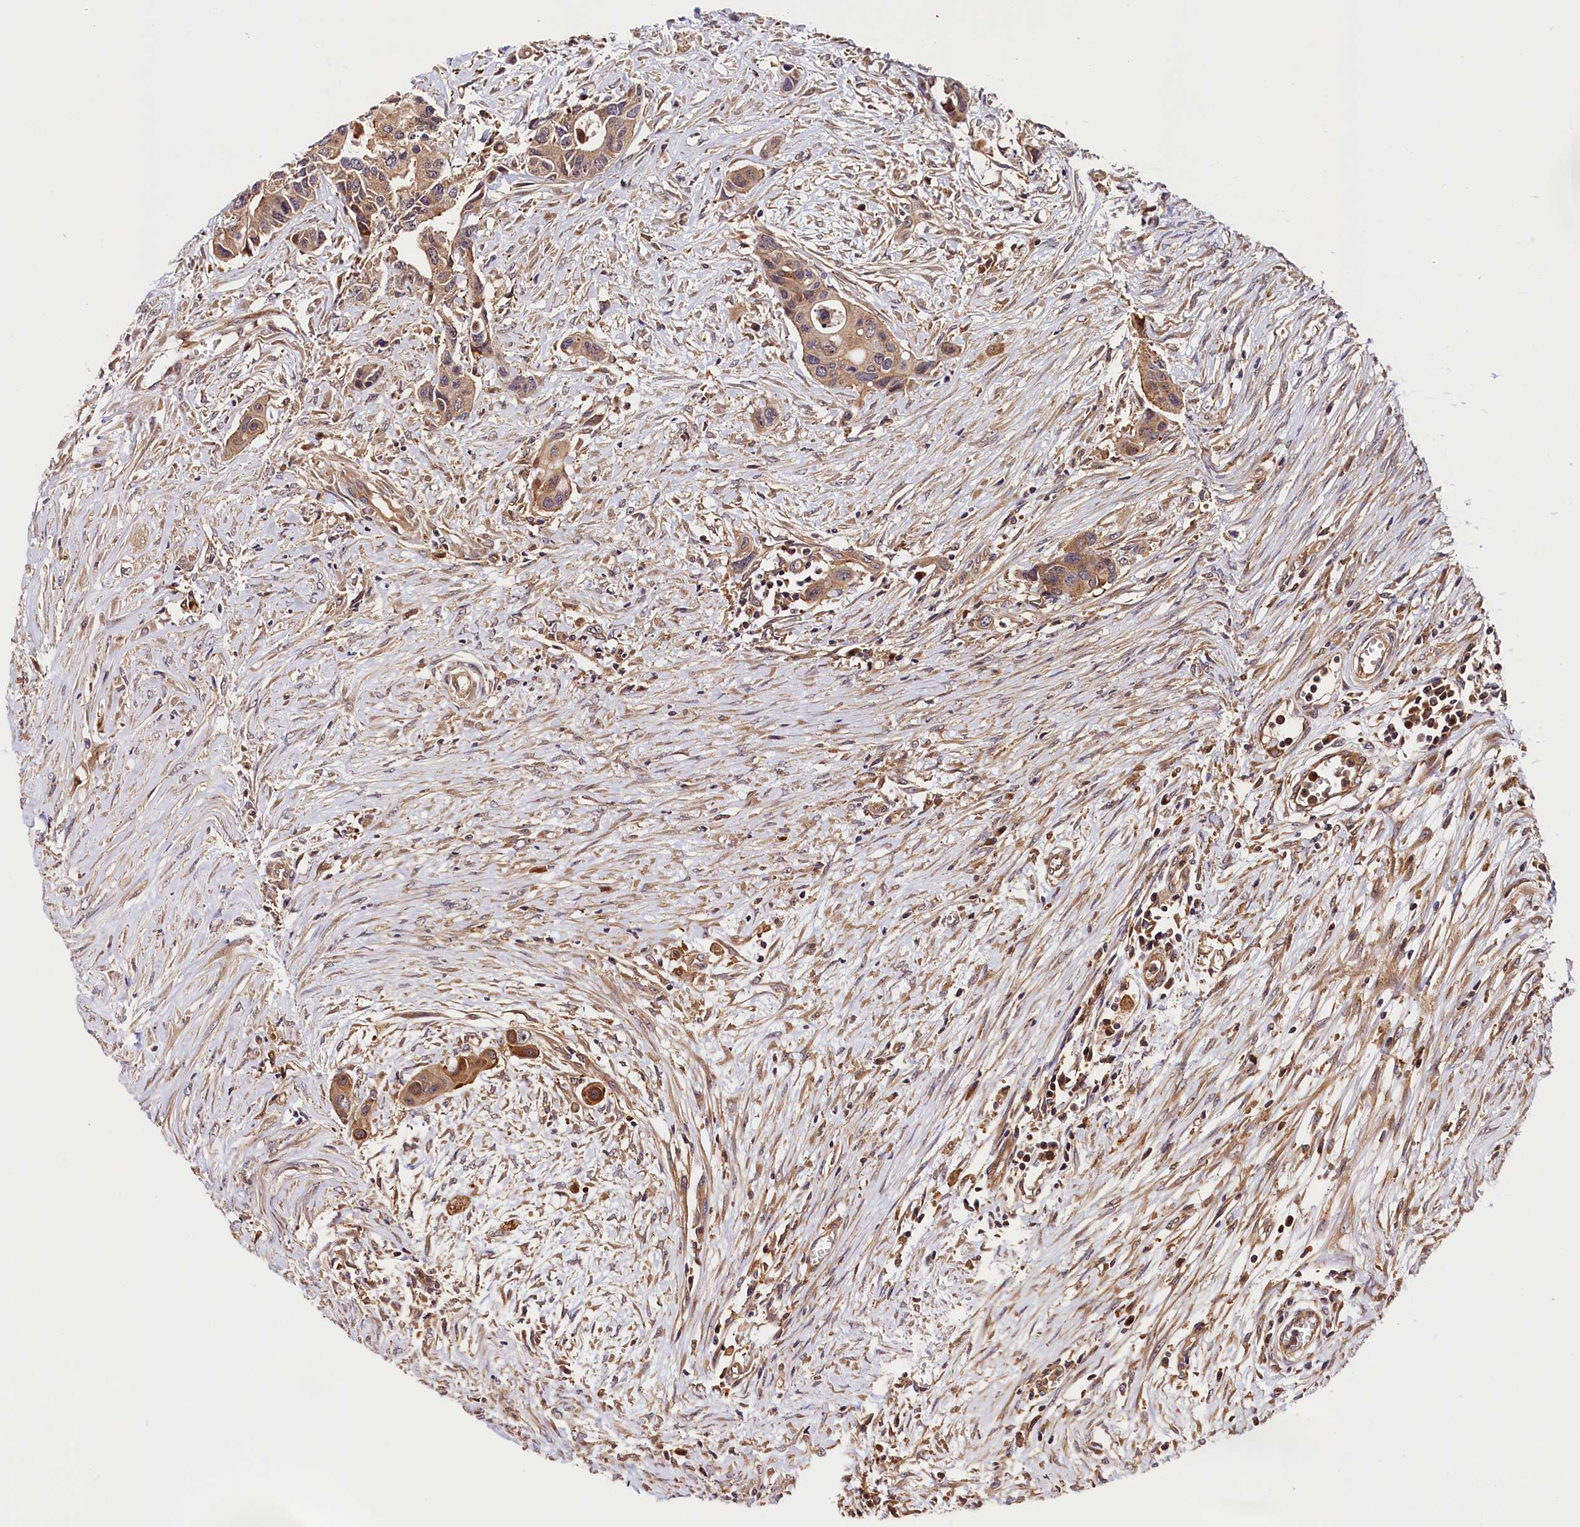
{"staining": {"intensity": "weak", "quantity": ">75%", "location": "cytoplasmic/membranous,nuclear"}, "tissue": "colorectal cancer", "cell_type": "Tumor cells", "image_type": "cancer", "snomed": [{"axis": "morphology", "description": "Adenocarcinoma, NOS"}, {"axis": "topography", "description": "Colon"}], "caption": "Weak cytoplasmic/membranous and nuclear staining for a protein is present in about >75% of tumor cells of colorectal cancer using immunohistochemistry.", "gene": "VPS35", "patient": {"sex": "male", "age": 77}}